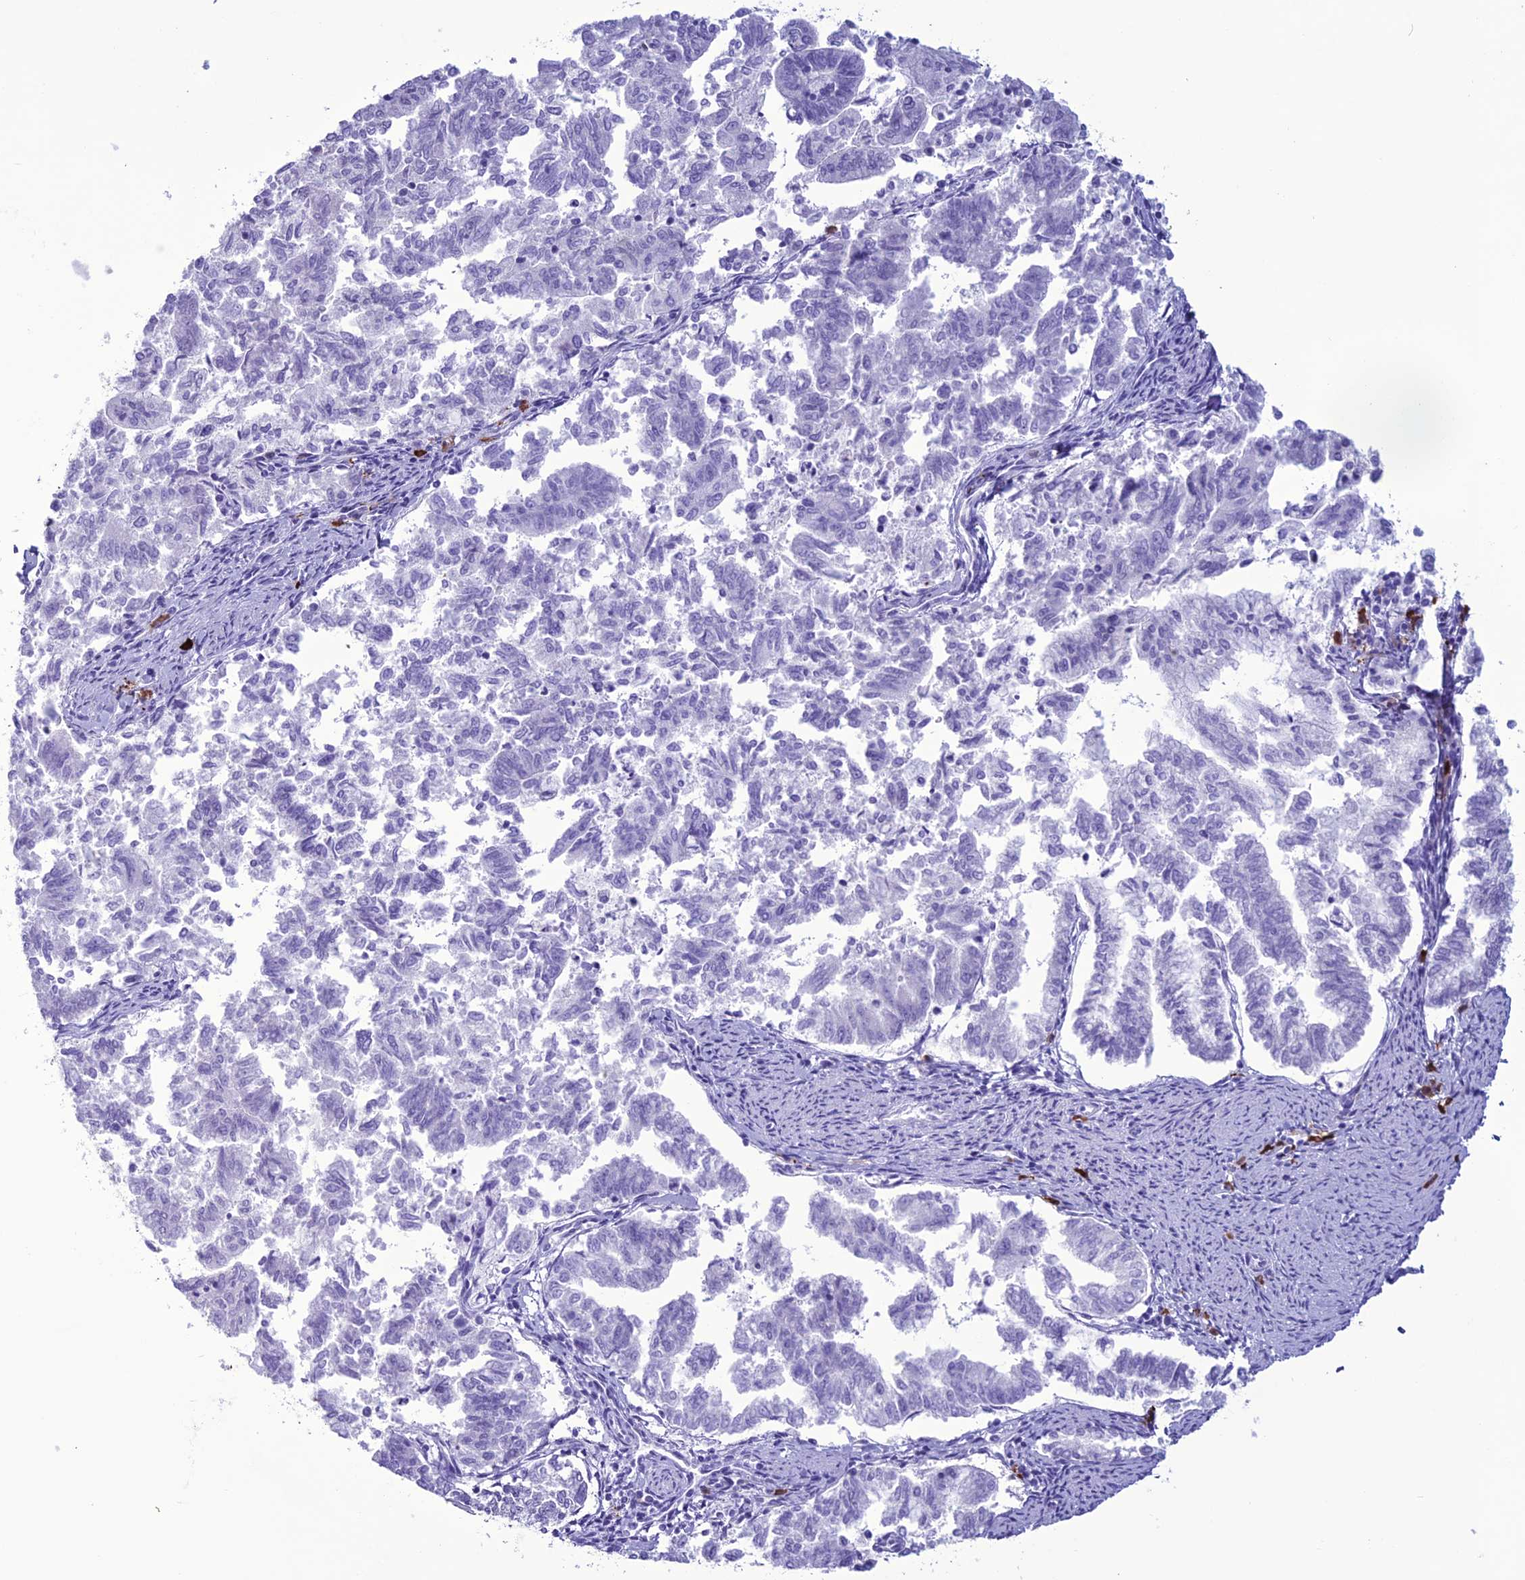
{"staining": {"intensity": "negative", "quantity": "none", "location": "none"}, "tissue": "endometrial cancer", "cell_type": "Tumor cells", "image_type": "cancer", "snomed": [{"axis": "morphology", "description": "Adenocarcinoma, NOS"}, {"axis": "topography", "description": "Endometrium"}], "caption": "DAB (3,3'-diaminobenzidine) immunohistochemical staining of human adenocarcinoma (endometrial) shows no significant expression in tumor cells.", "gene": "MZB1", "patient": {"sex": "female", "age": 79}}